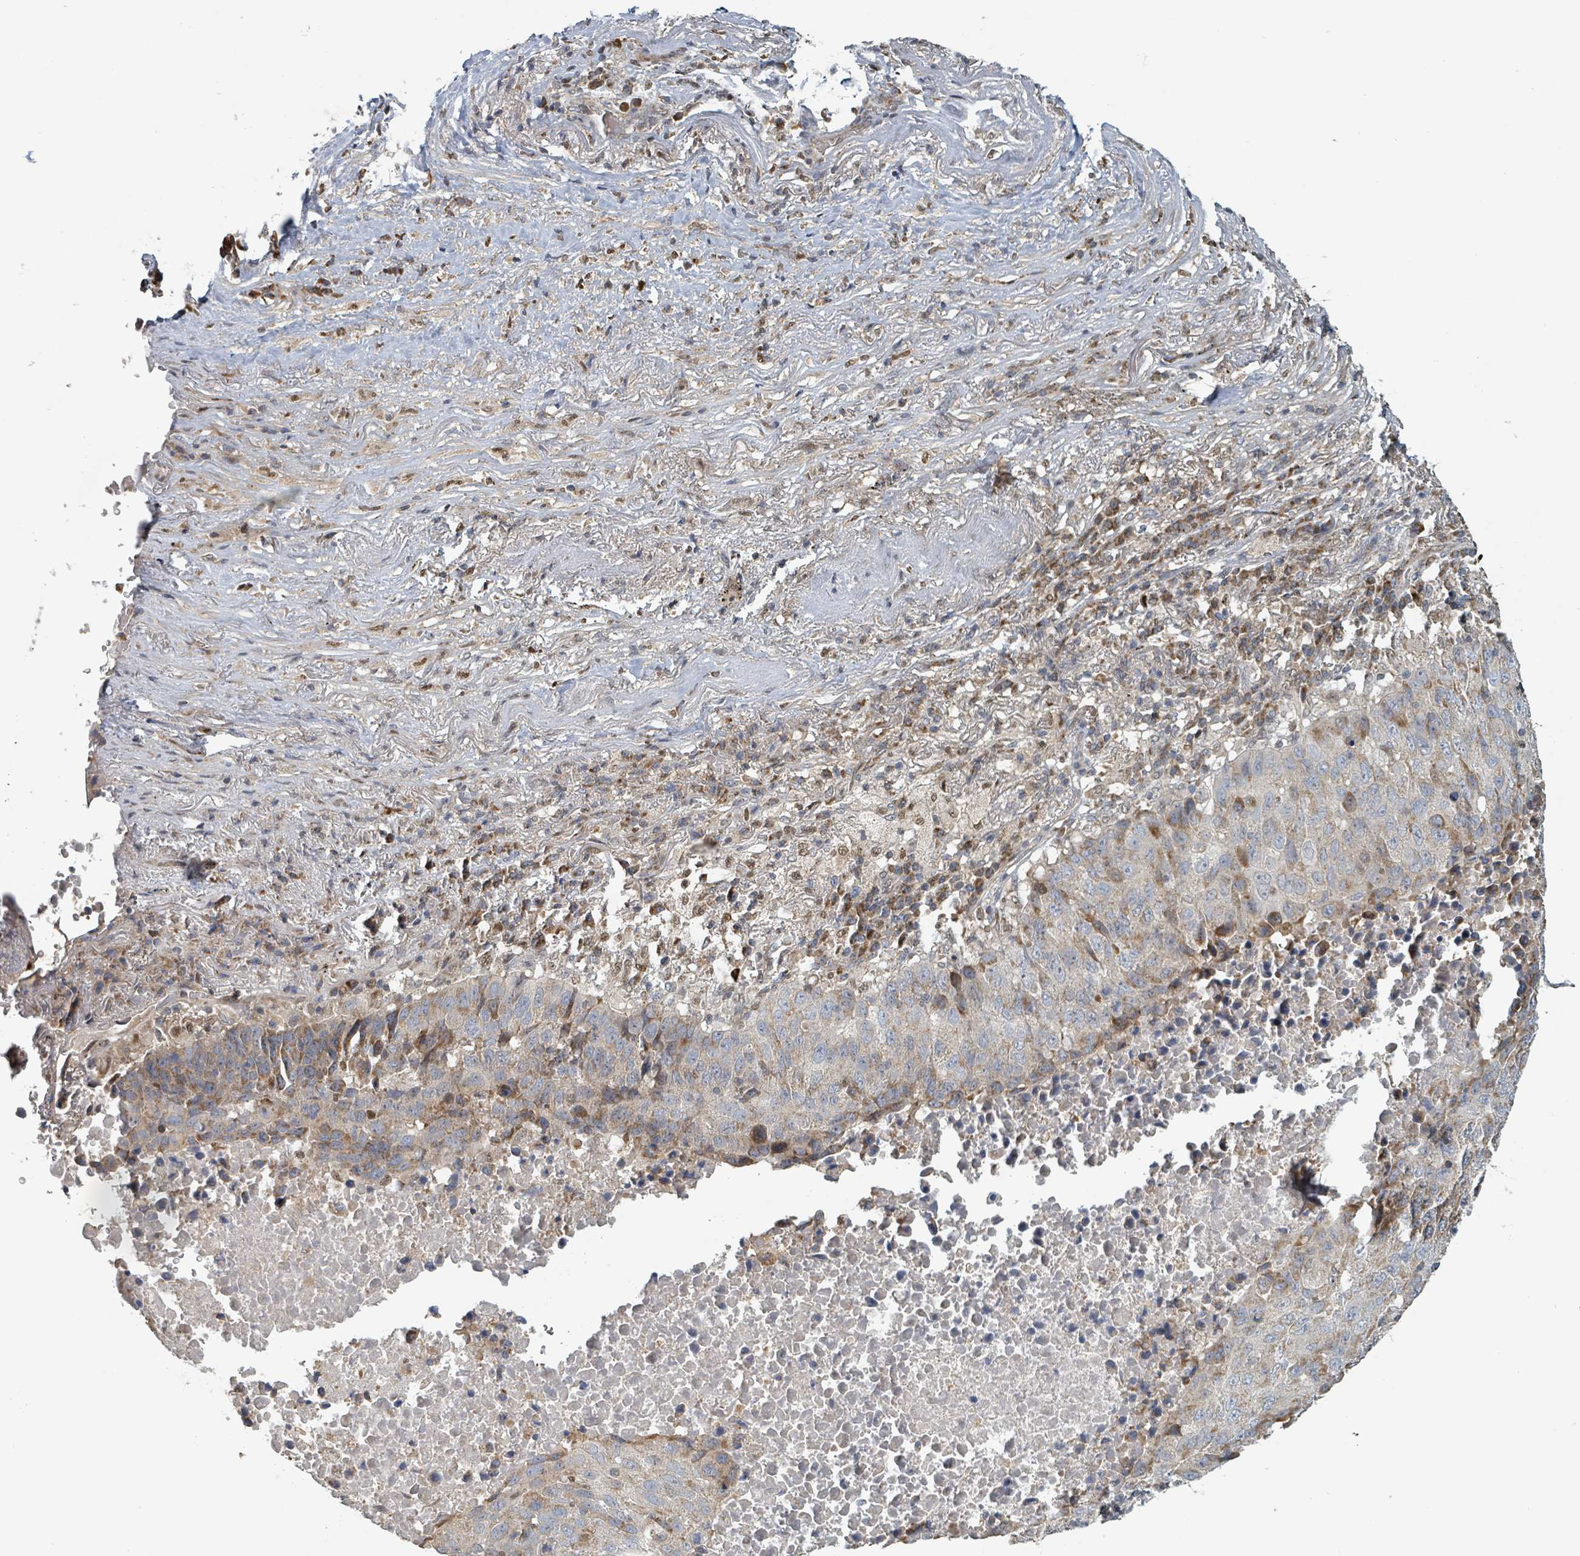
{"staining": {"intensity": "moderate", "quantity": "25%-75%", "location": "cytoplasmic/membranous"}, "tissue": "lung cancer", "cell_type": "Tumor cells", "image_type": "cancer", "snomed": [{"axis": "morphology", "description": "Squamous cell carcinoma, NOS"}, {"axis": "topography", "description": "Lung"}], "caption": "A histopathology image of human squamous cell carcinoma (lung) stained for a protein demonstrates moderate cytoplasmic/membranous brown staining in tumor cells. Ihc stains the protein of interest in brown and the nuclei are stained blue.", "gene": "HIVEP1", "patient": {"sex": "male", "age": 73}}